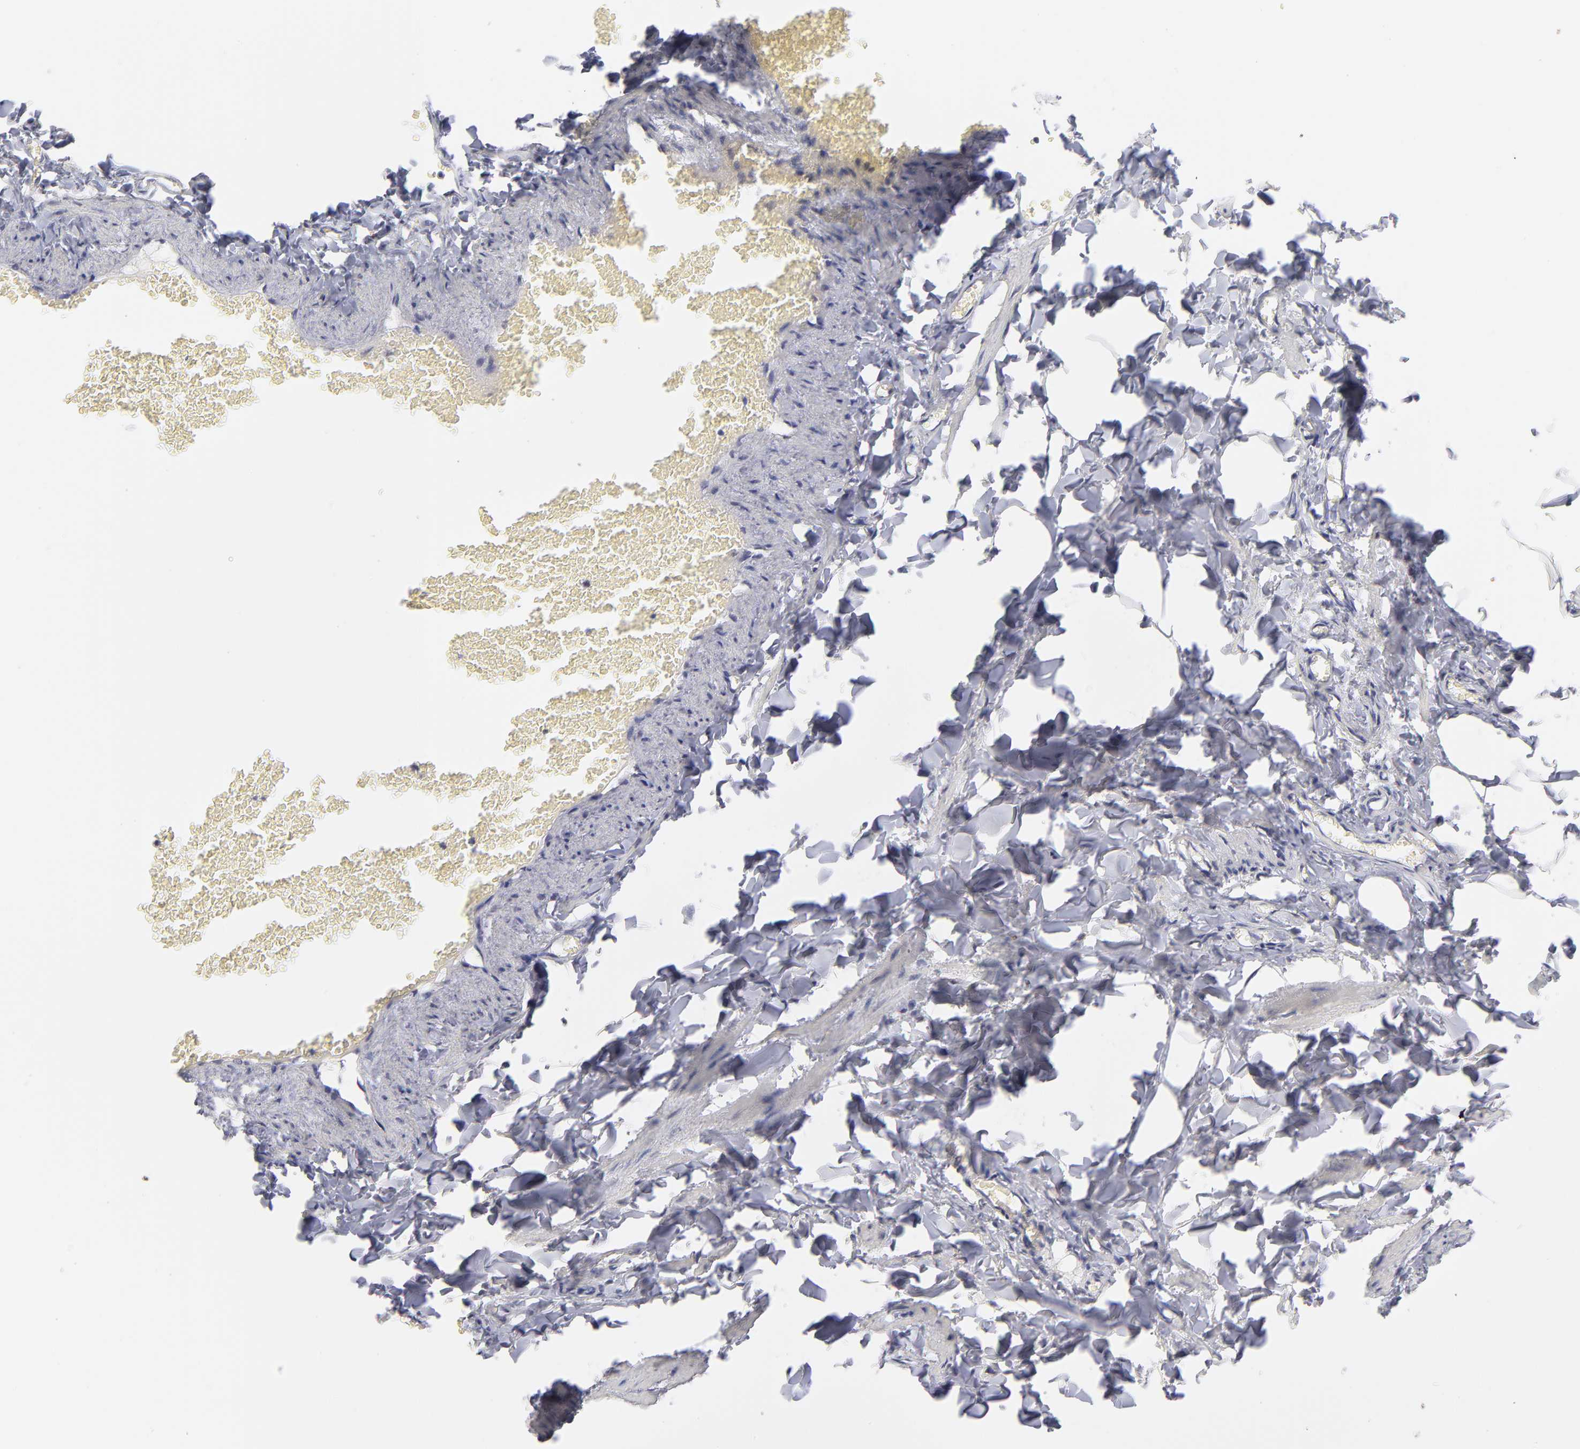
{"staining": {"intensity": "negative", "quantity": "none", "location": "none"}, "tissue": "adipose tissue", "cell_type": "Adipocytes", "image_type": "normal", "snomed": [{"axis": "morphology", "description": "Normal tissue, NOS"}, {"axis": "topography", "description": "Vascular tissue"}], "caption": "Immunohistochemistry (IHC) micrograph of benign adipose tissue: human adipose tissue stained with DAB shows no significant protein staining in adipocytes.", "gene": "OAS1", "patient": {"sex": "male", "age": 41}}